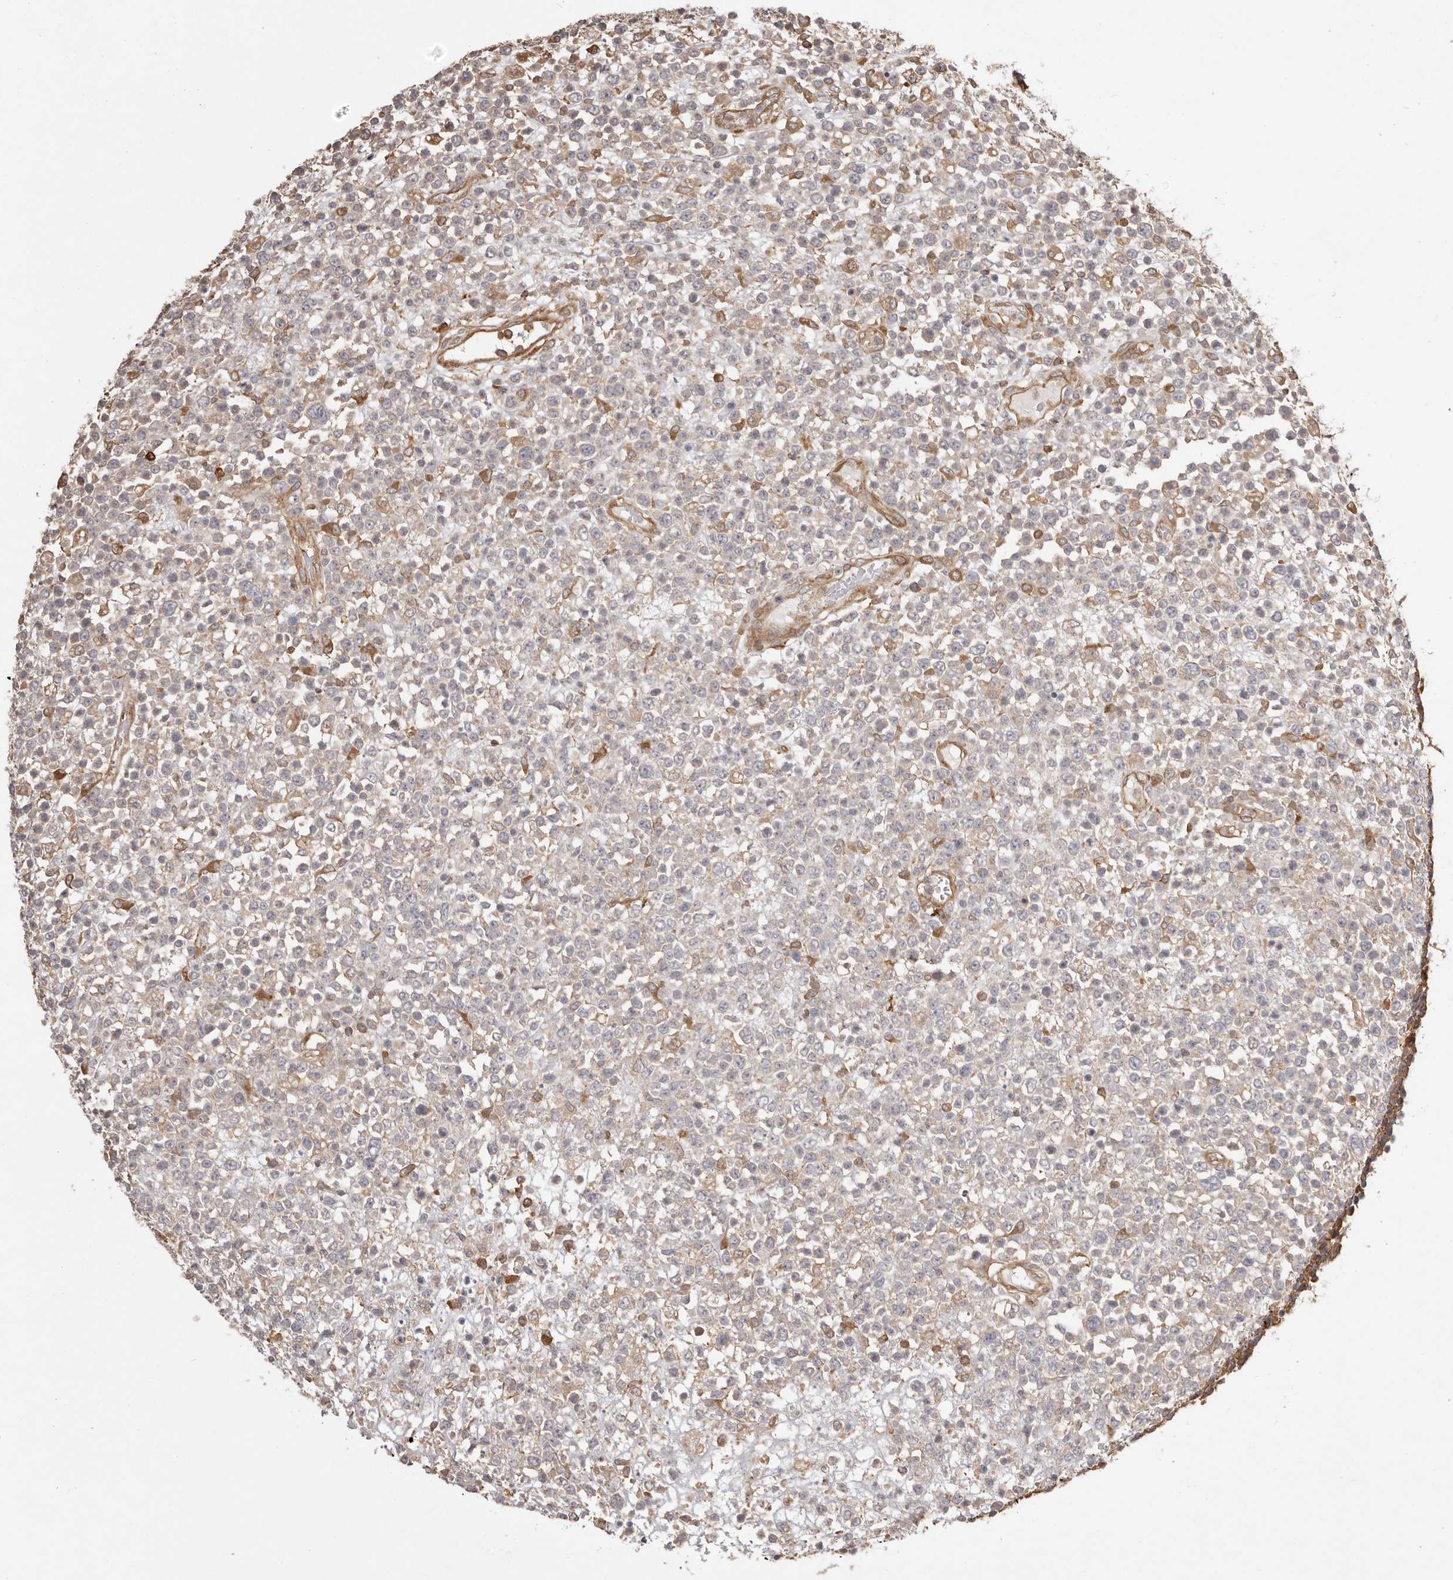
{"staining": {"intensity": "weak", "quantity": "<25%", "location": "cytoplasmic/membranous"}, "tissue": "lymphoma", "cell_type": "Tumor cells", "image_type": "cancer", "snomed": [{"axis": "morphology", "description": "Malignant lymphoma, non-Hodgkin's type, High grade"}, {"axis": "topography", "description": "Colon"}], "caption": "An image of lymphoma stained for a protein exhibits no brown staining in tumor cells. (DAB (3,3'-diaminobenzidine) immunohistochemistry, high magnification).", "gene": "NFKBIA", "patient": {"sex": "female", "age": 53}}